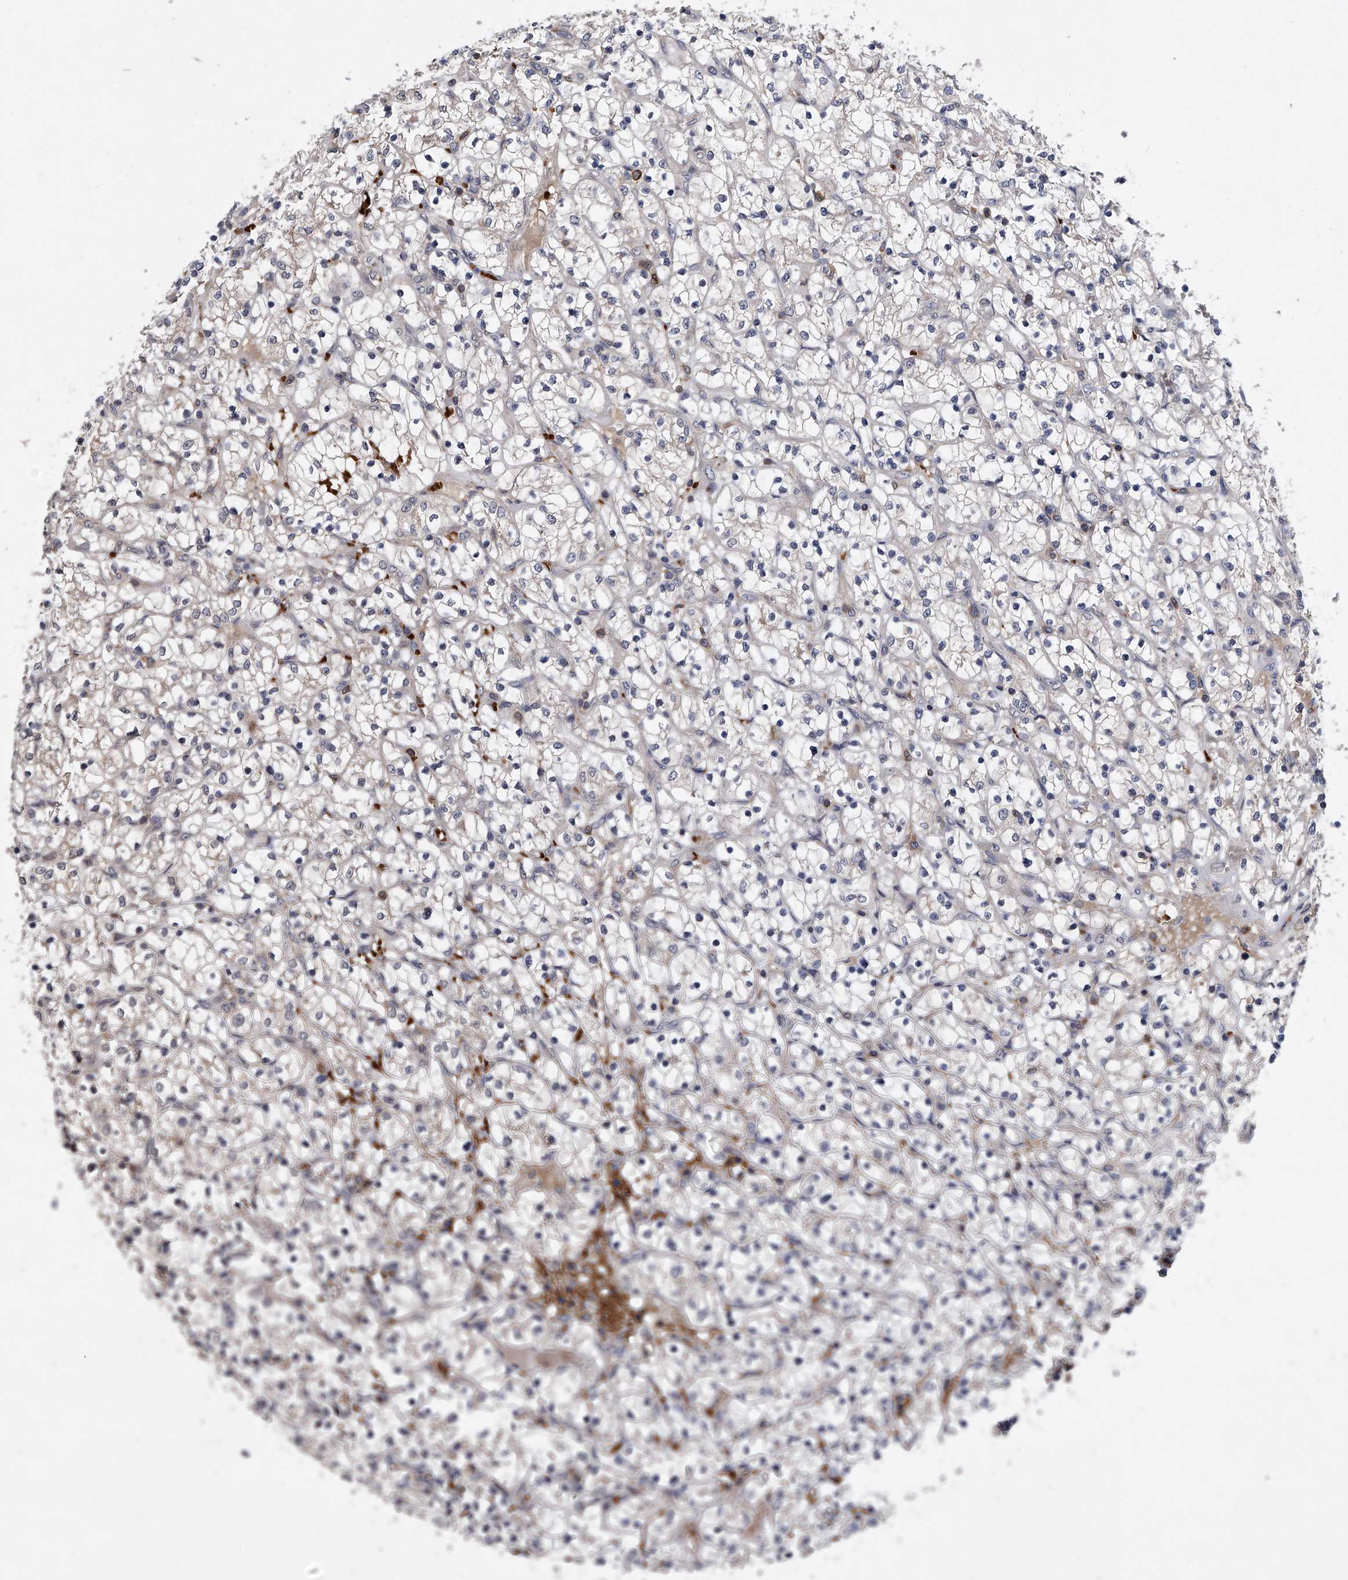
{"staining": {"intensity": "negative", "quantity": "none", "location": "none"}, "tissue": "renal cancer", "cell_type": "Tumor cells", "image_type": "cancer", "snomed": [{"axis": "morphology", "description": "Adenocarcinoma, NOS"}, {"axis": "topography", "description": "Kidney"}], "caption": "This image is of renal adenocarcinoma stained with immunohistochemistry to label a protein in brown with the nuclei are counter-stained blue. There is no expression in tumor cells. Brightfield microscopy of IHC stained with DAB (brown) and hematoxylin (blue), captured at high magnification.", "gene": "ZNF30", "patient": {"sex": "female", "age": 69}}